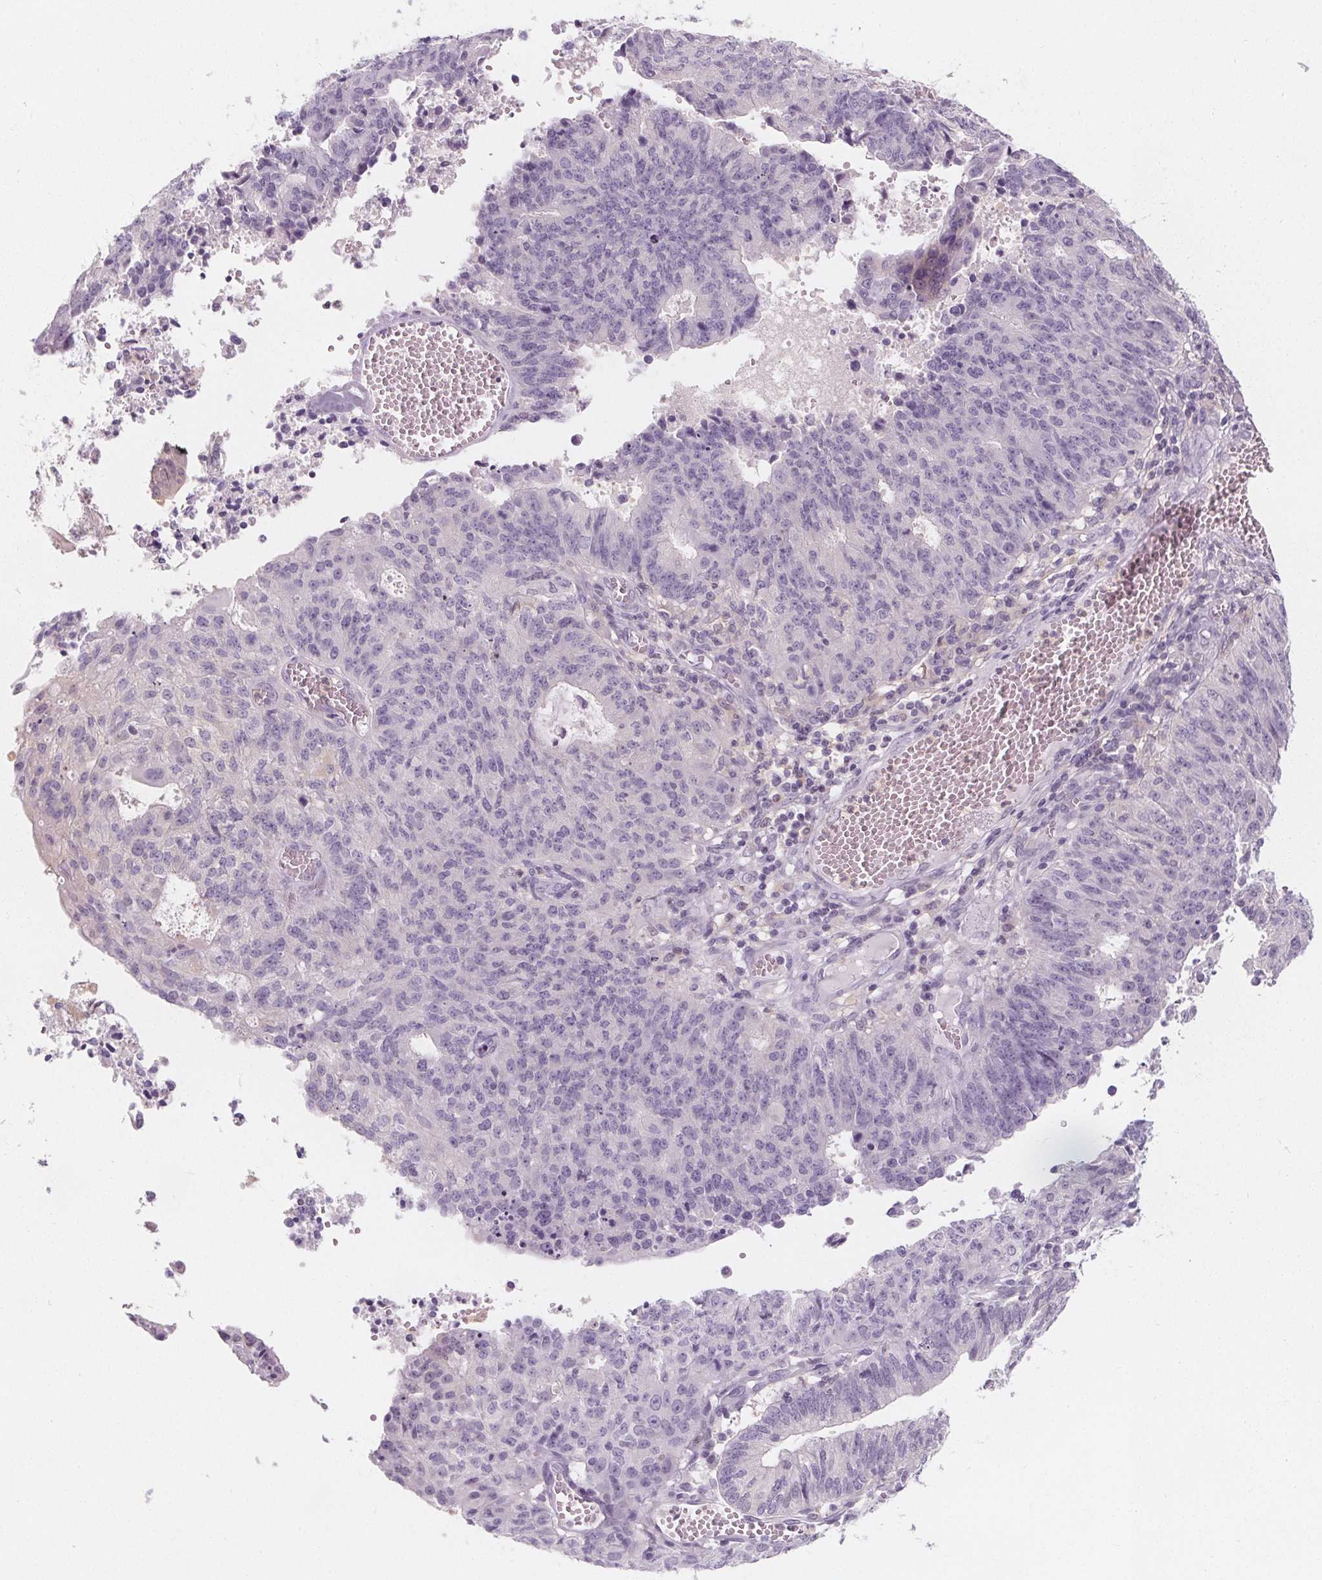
{"staining": {"intensity": "negative", "quantity": "none", "location": "none"}, "tissue": "endometrial cancer", "cell_type": "Tumor cells", "image_type": "cancer", "snomed": [{"axis": "morphology", "description": "Adenocarcinoma, NOS"}, {"axis": "topography", "description": "Endometrium"}], "caption": "The micrograph demonstrates no significant expression in tumor cells of endometrial cancer (adenocarcinoma).", "gene": "UGP2", "patient": {"sex": "female", "age": 82}}